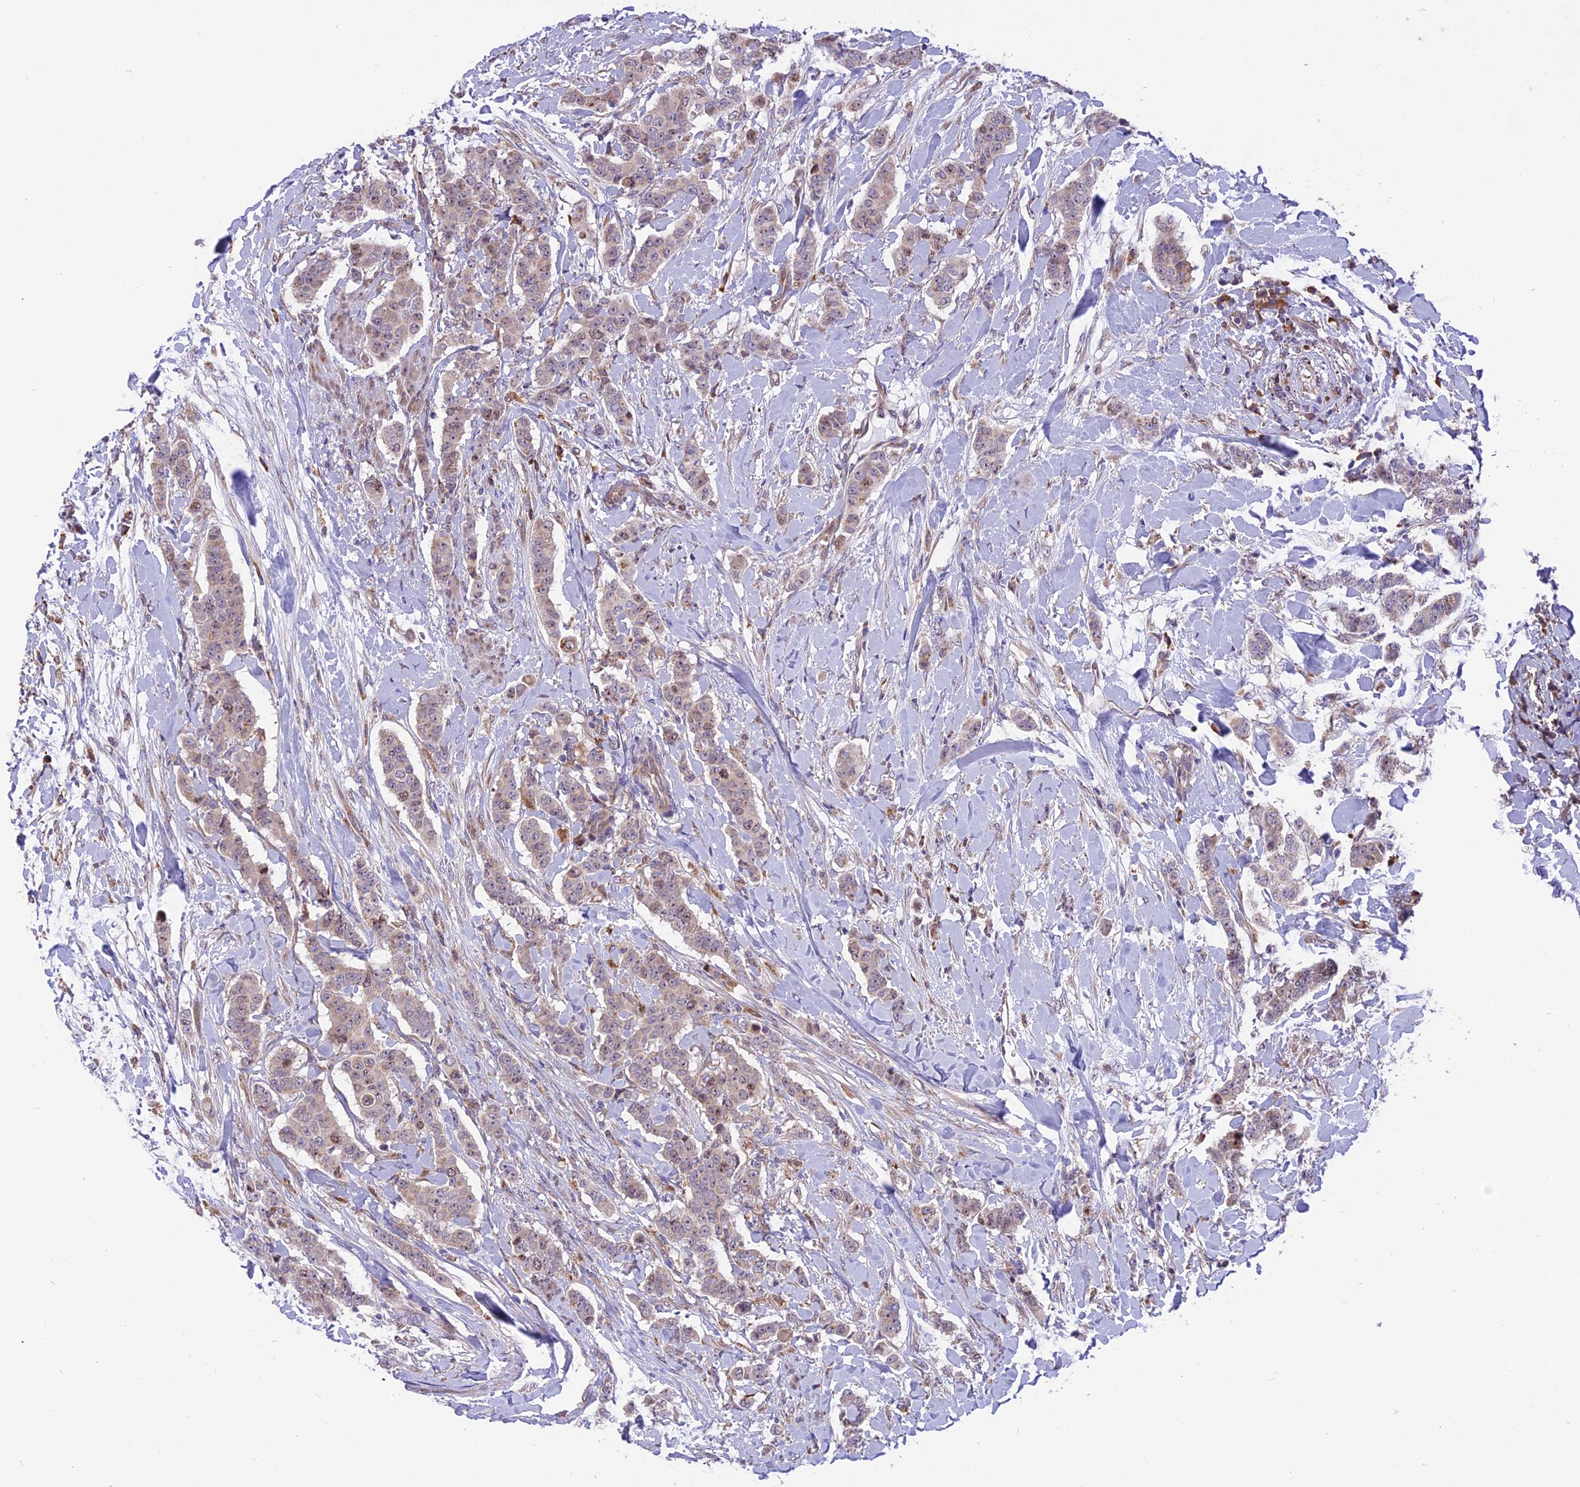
{"staining": {"intensity": "negative", "quantity": "none", "location": "none"}, "tissue": "breast cancer", "cell_type": "Tumor cells", "image_type": "cancer", "snomed": [{"axis": "morphology", "description": "Duct carcinoma"}, {"axis": "topography", "description": "Breast"}], "caption": "Tumor cells are negative for brown protein staining in breast infiltrating ductal carcinoma.", "gene": "ARMCX6", "patient": {"sex": "female", "age": 40}}